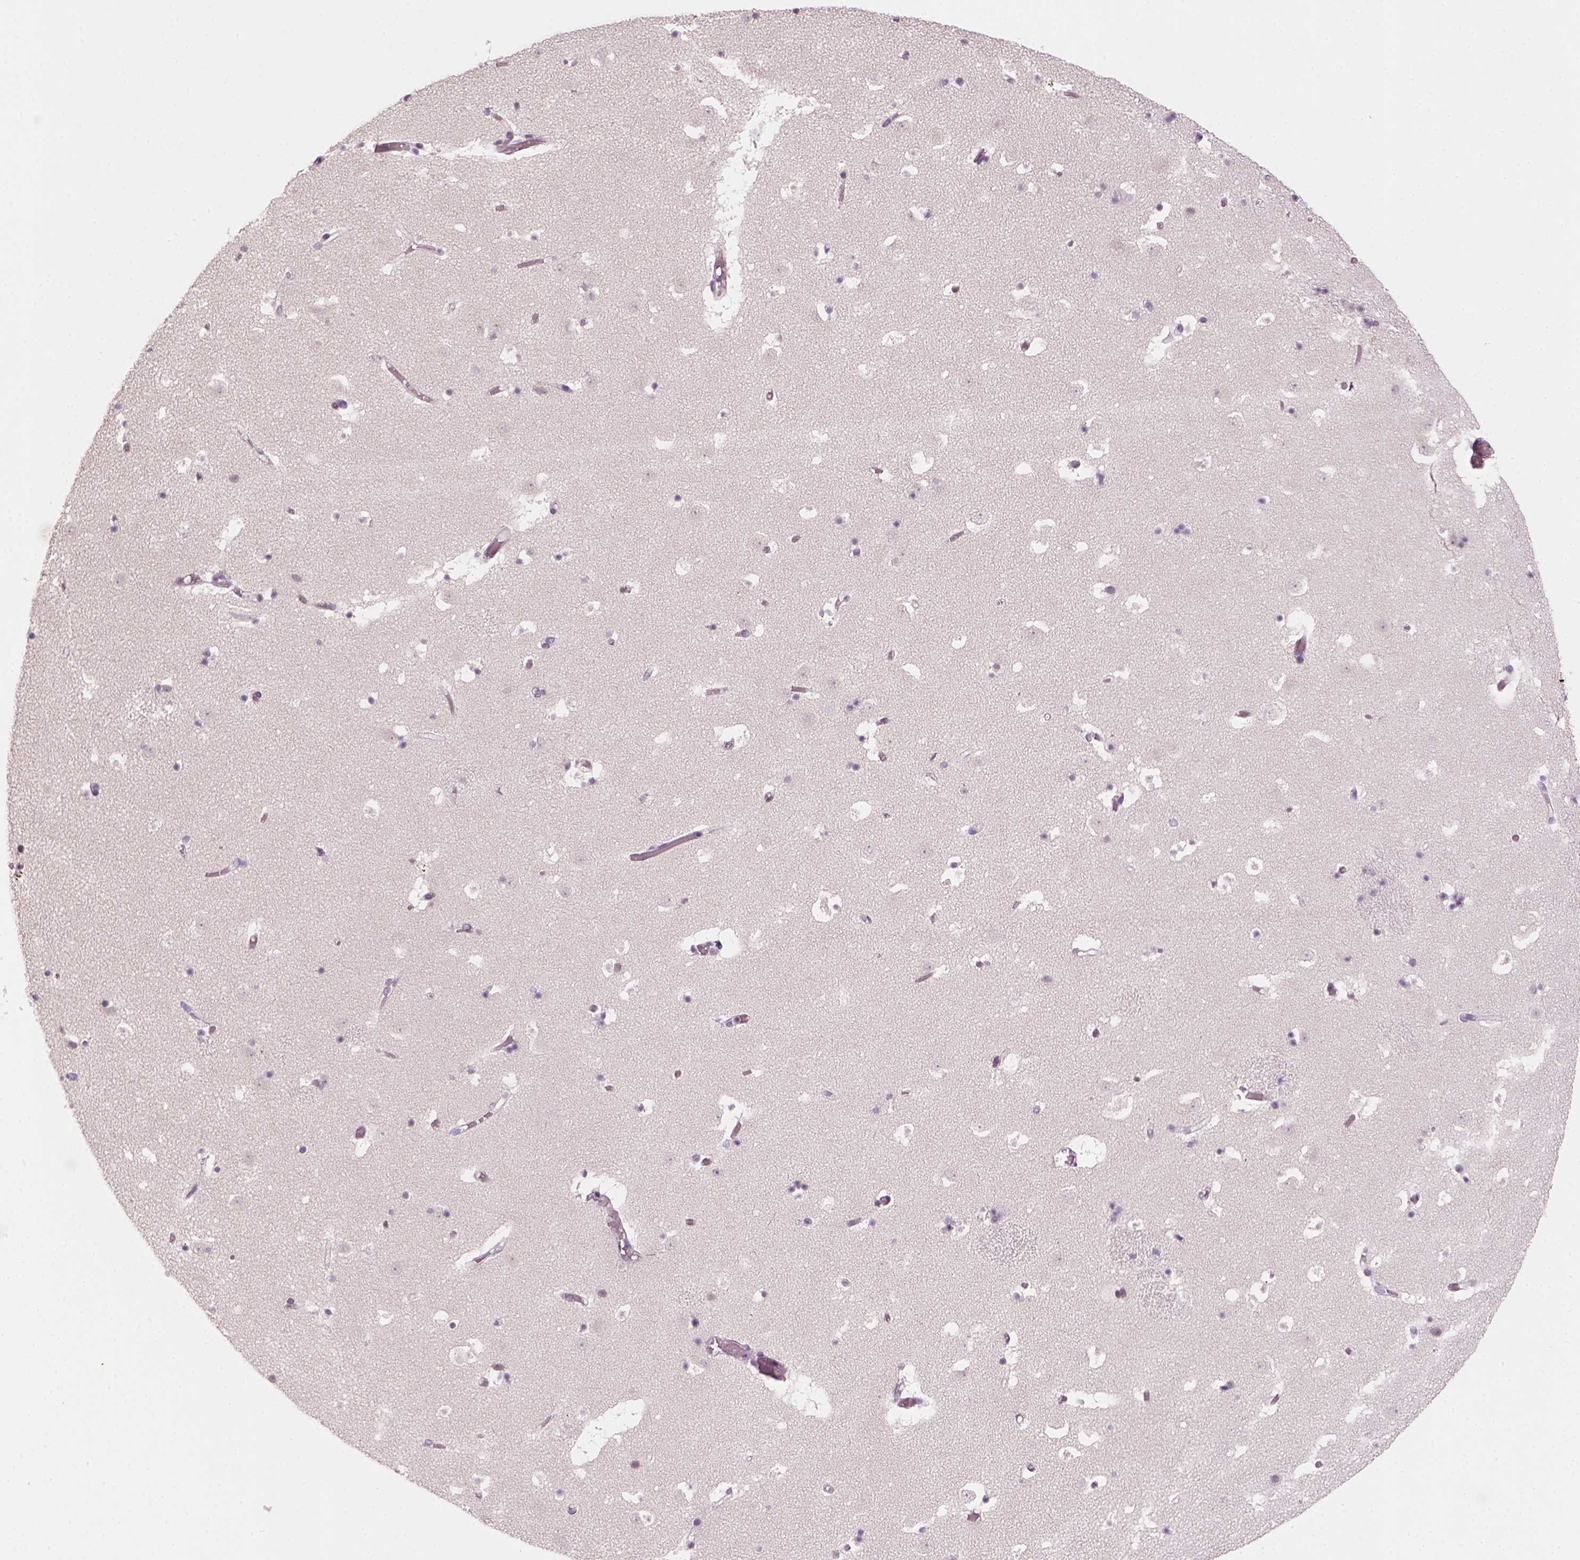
{"staining": {"intensity": "negative", "quantity": "none", "location": "none"}, "tissue": "caudate", "cell_type": "Glial cells", "image_type": "normal", "snomed": [{"axis": "morphology", "description": "Normal tissue, NOS"}, {"axis": "topography", "description": "Lateral ventricle wall"}], "caption": "IHC of benign caudate demonstrates no positivity in glial cells. Nuclei are stained in blue.", "gene": "TP53", "patient": {"sex": "female", "age": 42}}